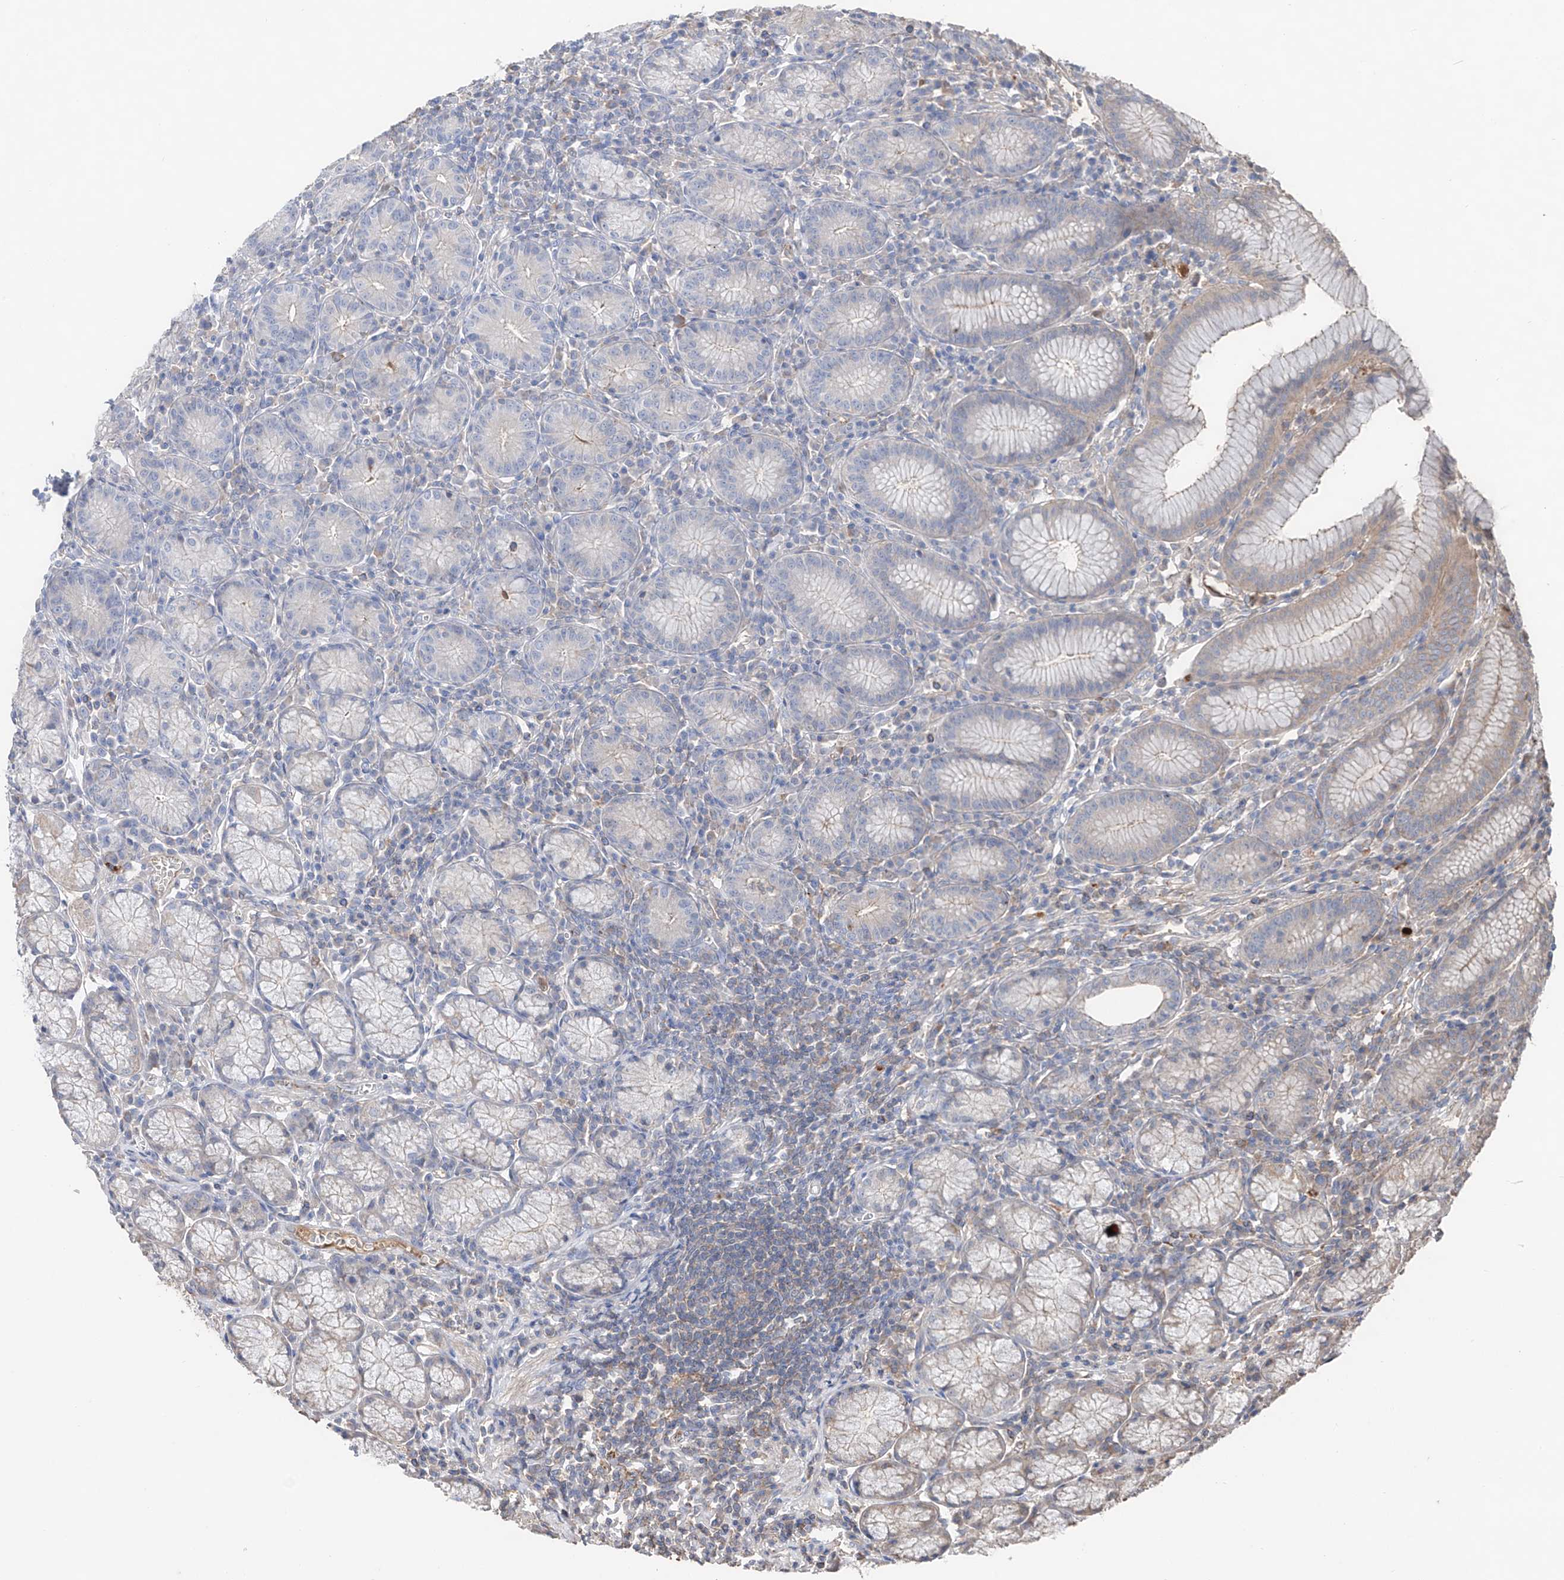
{"staining": {"intensity": "moderate", "quantity": "<25%", "location": "cytoplasmic/membranous"}, "tissue": "stomach", "cell_type": "Glandular cells", "image_type": "normal", "snomed": [{"axis": "morphology", "description": "Normal tissue, NOS"}, {"axis": "topography", "description": "Stomach"}], "caption": "Brown immunohistochemical staining in benign human stomach shows moderate cytoplasmic/membranous positivity in about <25% of glandular cells.", "gene": "EDN1", "patient": {"sex": "male", "age": 55}}